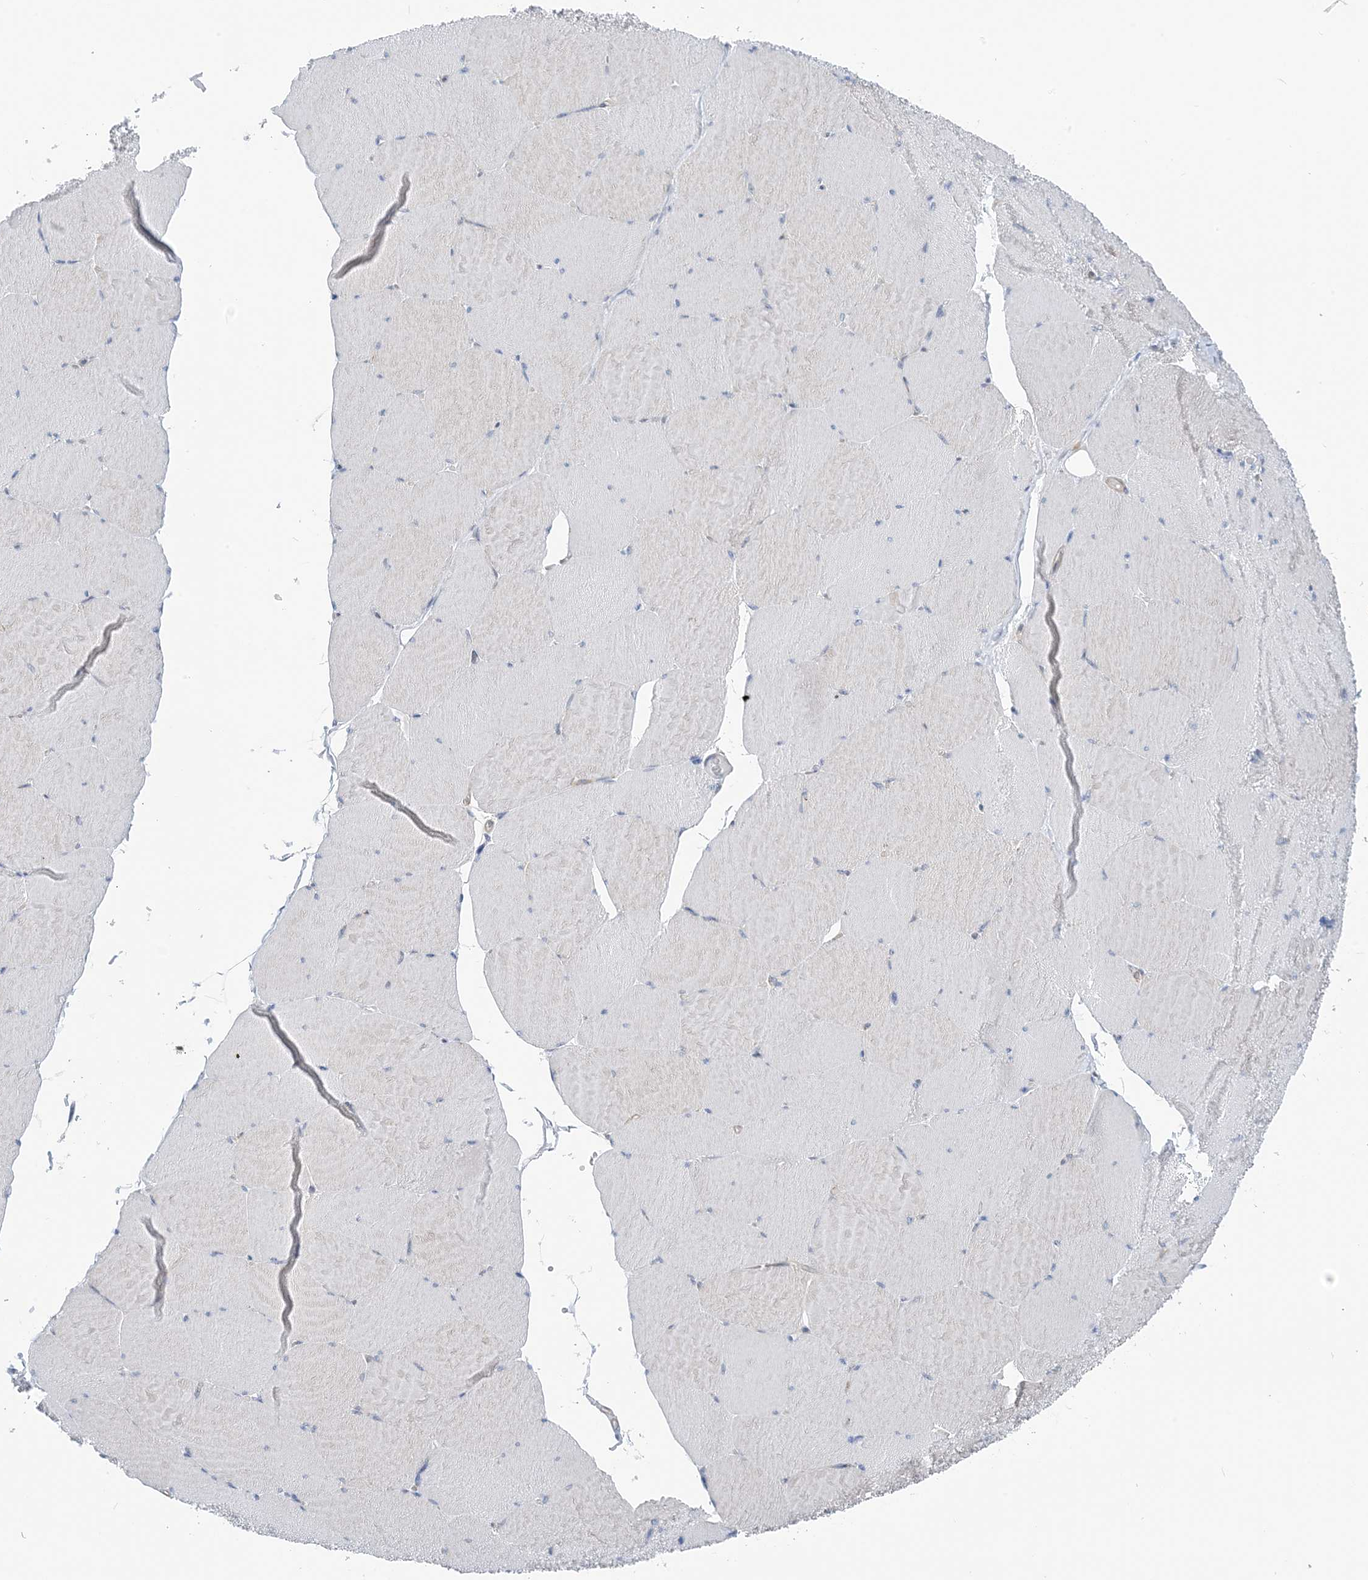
{"staining": {"intensity": "negative", "quantity": "none", "location": "none"}, "tissue": "skeletal muscle", "cell_type": "Myocytes", "image_type": "normal", "snomed": [{"axis": "morphology", "description": "Normal tissue, NOS"}, {"axis": "topography", "description": "Skeletal muscle"}, {"axis": "topography", "description": "Head-Neck"}], "caption": "This histopathology image is of unremarkable skeletal muscle stained with IHC to label a protein in brown with the nuclei are counter-stained blue. There is no expression in myocytes.", "gene": "PLEKHA3", "patient": {"sex": "male", "age": 66}}